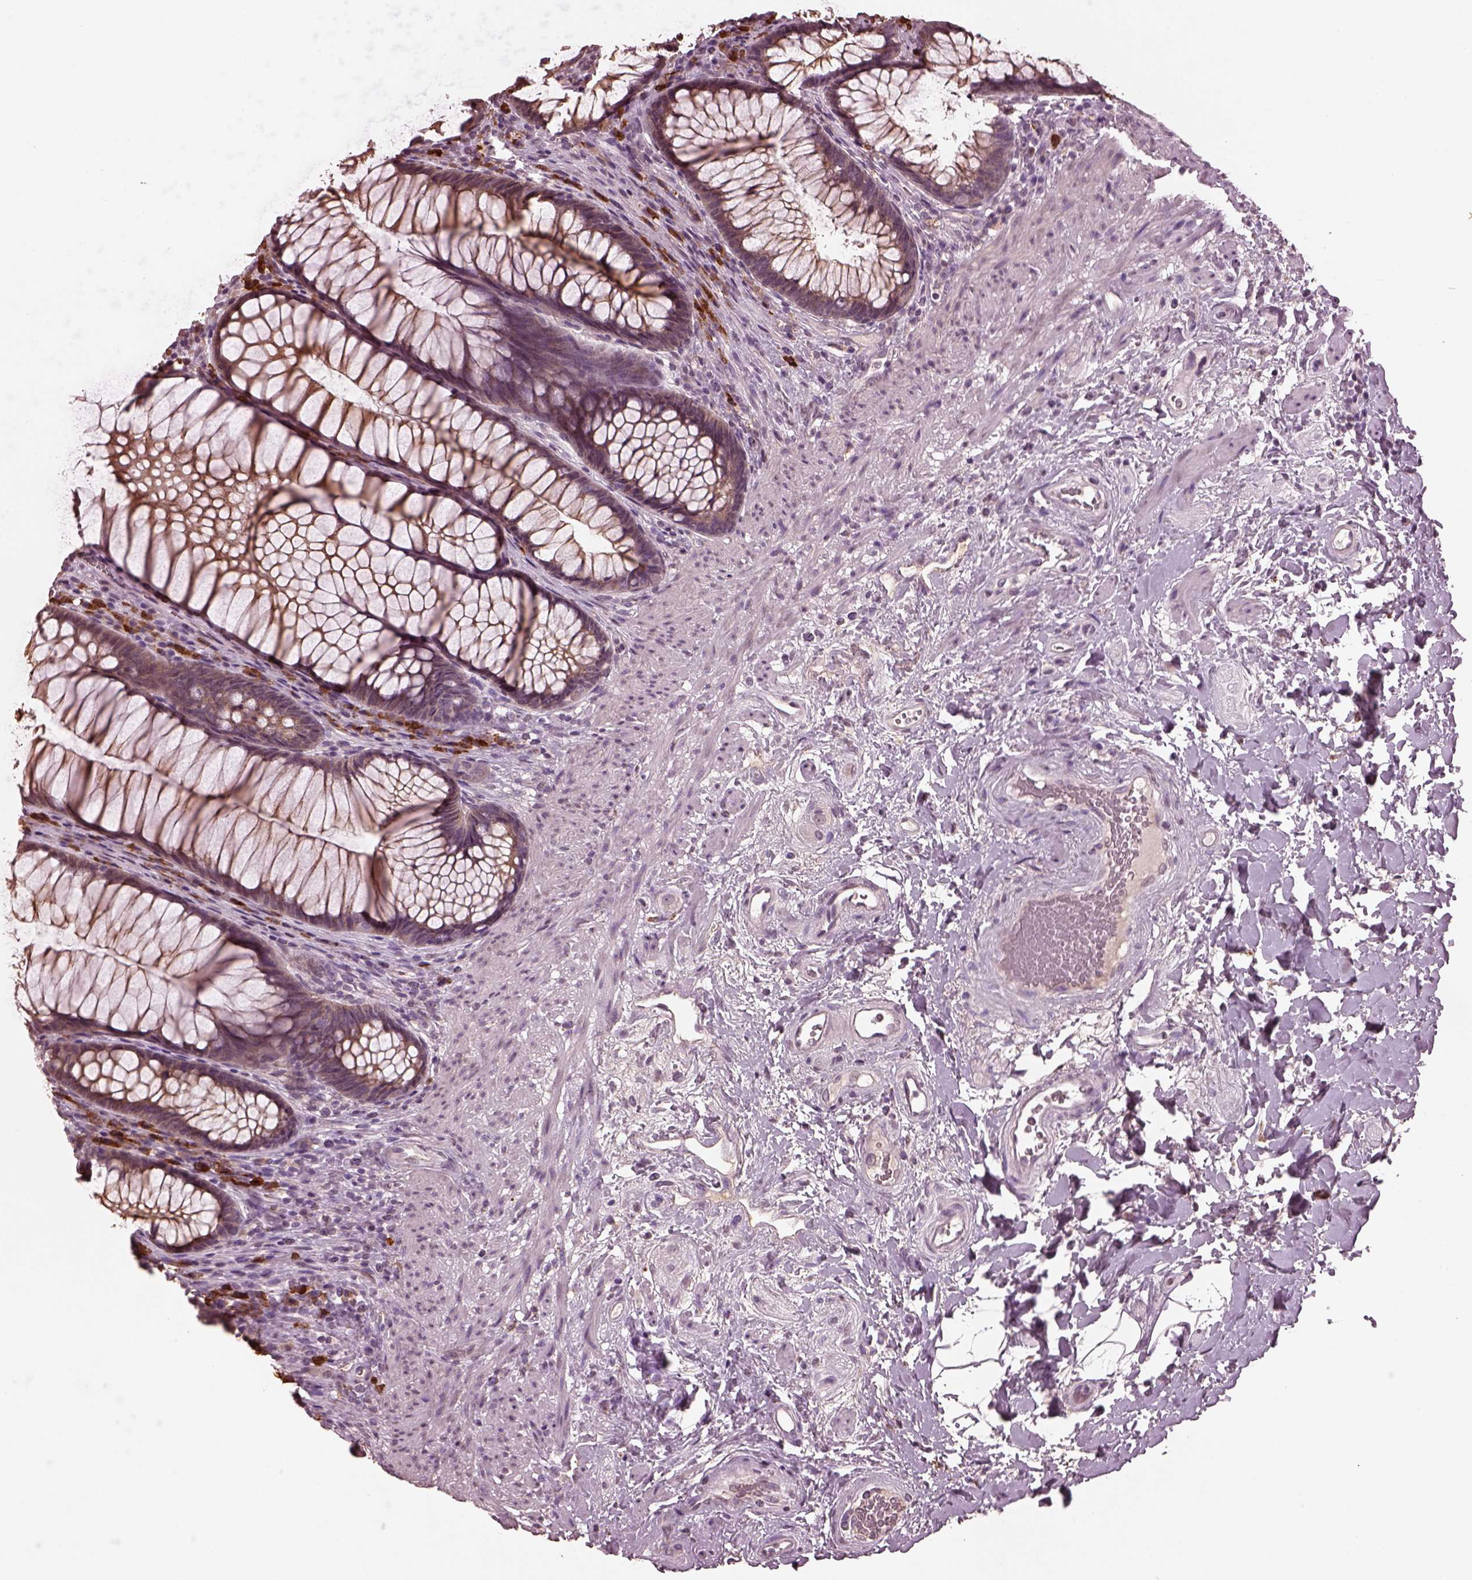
{"staining": {"intensity": "weak", "quantity": "25%-75%", "location": "cytoplasmic/membranous"}, "tissue": "rectum", "cell_type": "Glandular cells", "image_type": "normal", "snomed": [{"axis": "morphology", "description": "Normal tissue, NOS"}, {"axis": "topography", "description": "Smooth muscle"}, {"axis": "topography", "description": "Rectum"}], "caption": "The histopathology image reveals staining of unremarkable rectum, revealing weak cytoplasmic/membranous protein positivity (brown color) within glandular cells.", "gene": "IL18RAP", "patient": {"sex": "male", "age": 53}}